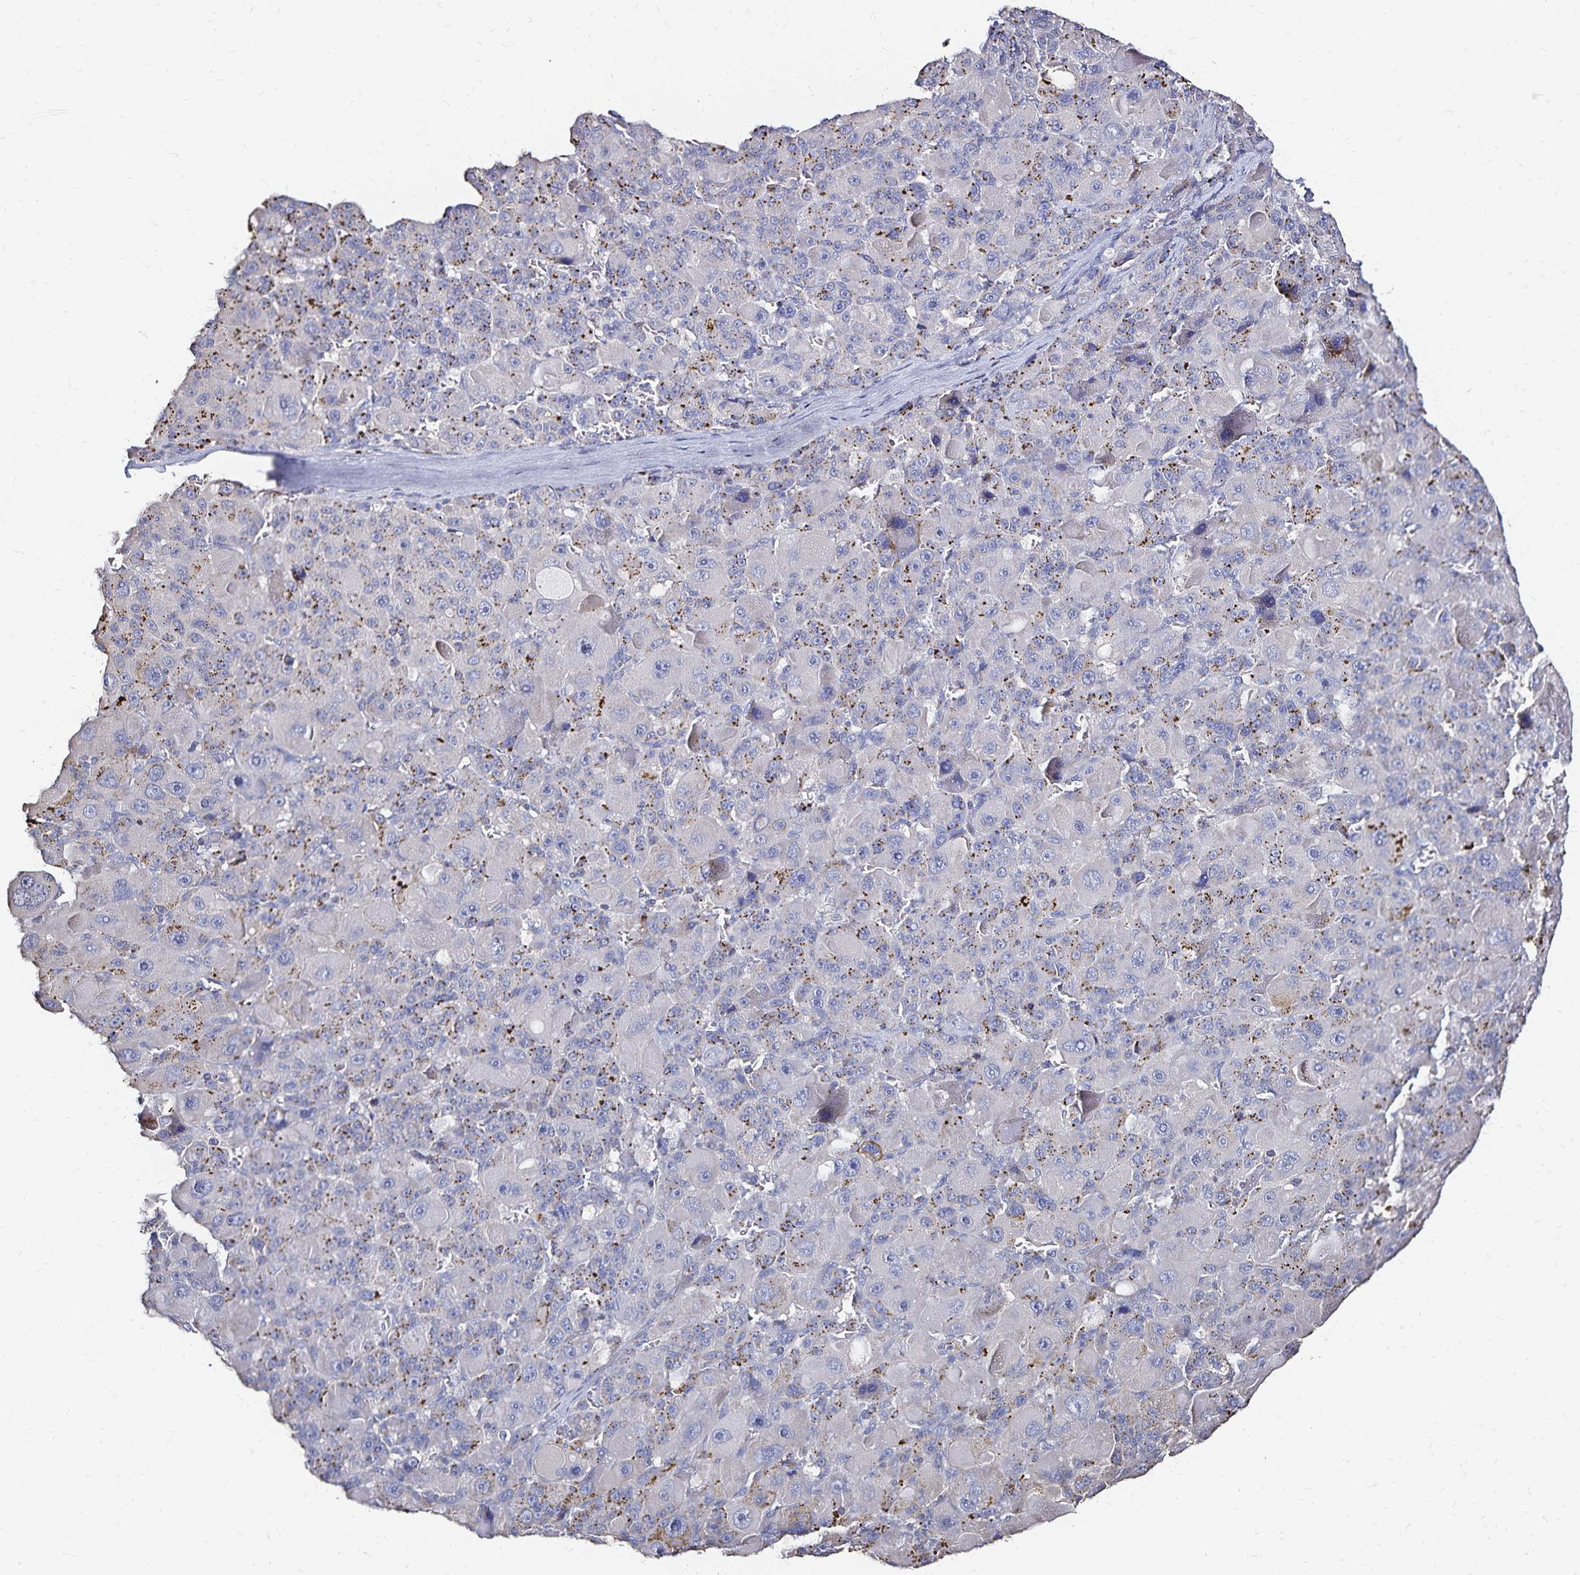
{"staining": {"intensity": "moderate", "quantity": "25%-75%", "location": "cytoplasmic/membranous"}, "tissue": "liver cancer", "cell_type": "Tumor cells", "image_type": "cancer", "snomed": [{"axis": "morphology", "description": "Carcinoma, Hepatocellular, NOS"}, {"axis": "topography", "description": "Liver"}], "caption": "This image shows liver cancer stained with immunohistochemistry to label a protein in brown. The cytoplasmic/membranous of tumor cells show moderate positivity for the protein. Nuclei are counter-stained blue.", "gene": "SLC5A1", "patient": {"sex": "male", "age": 76}}